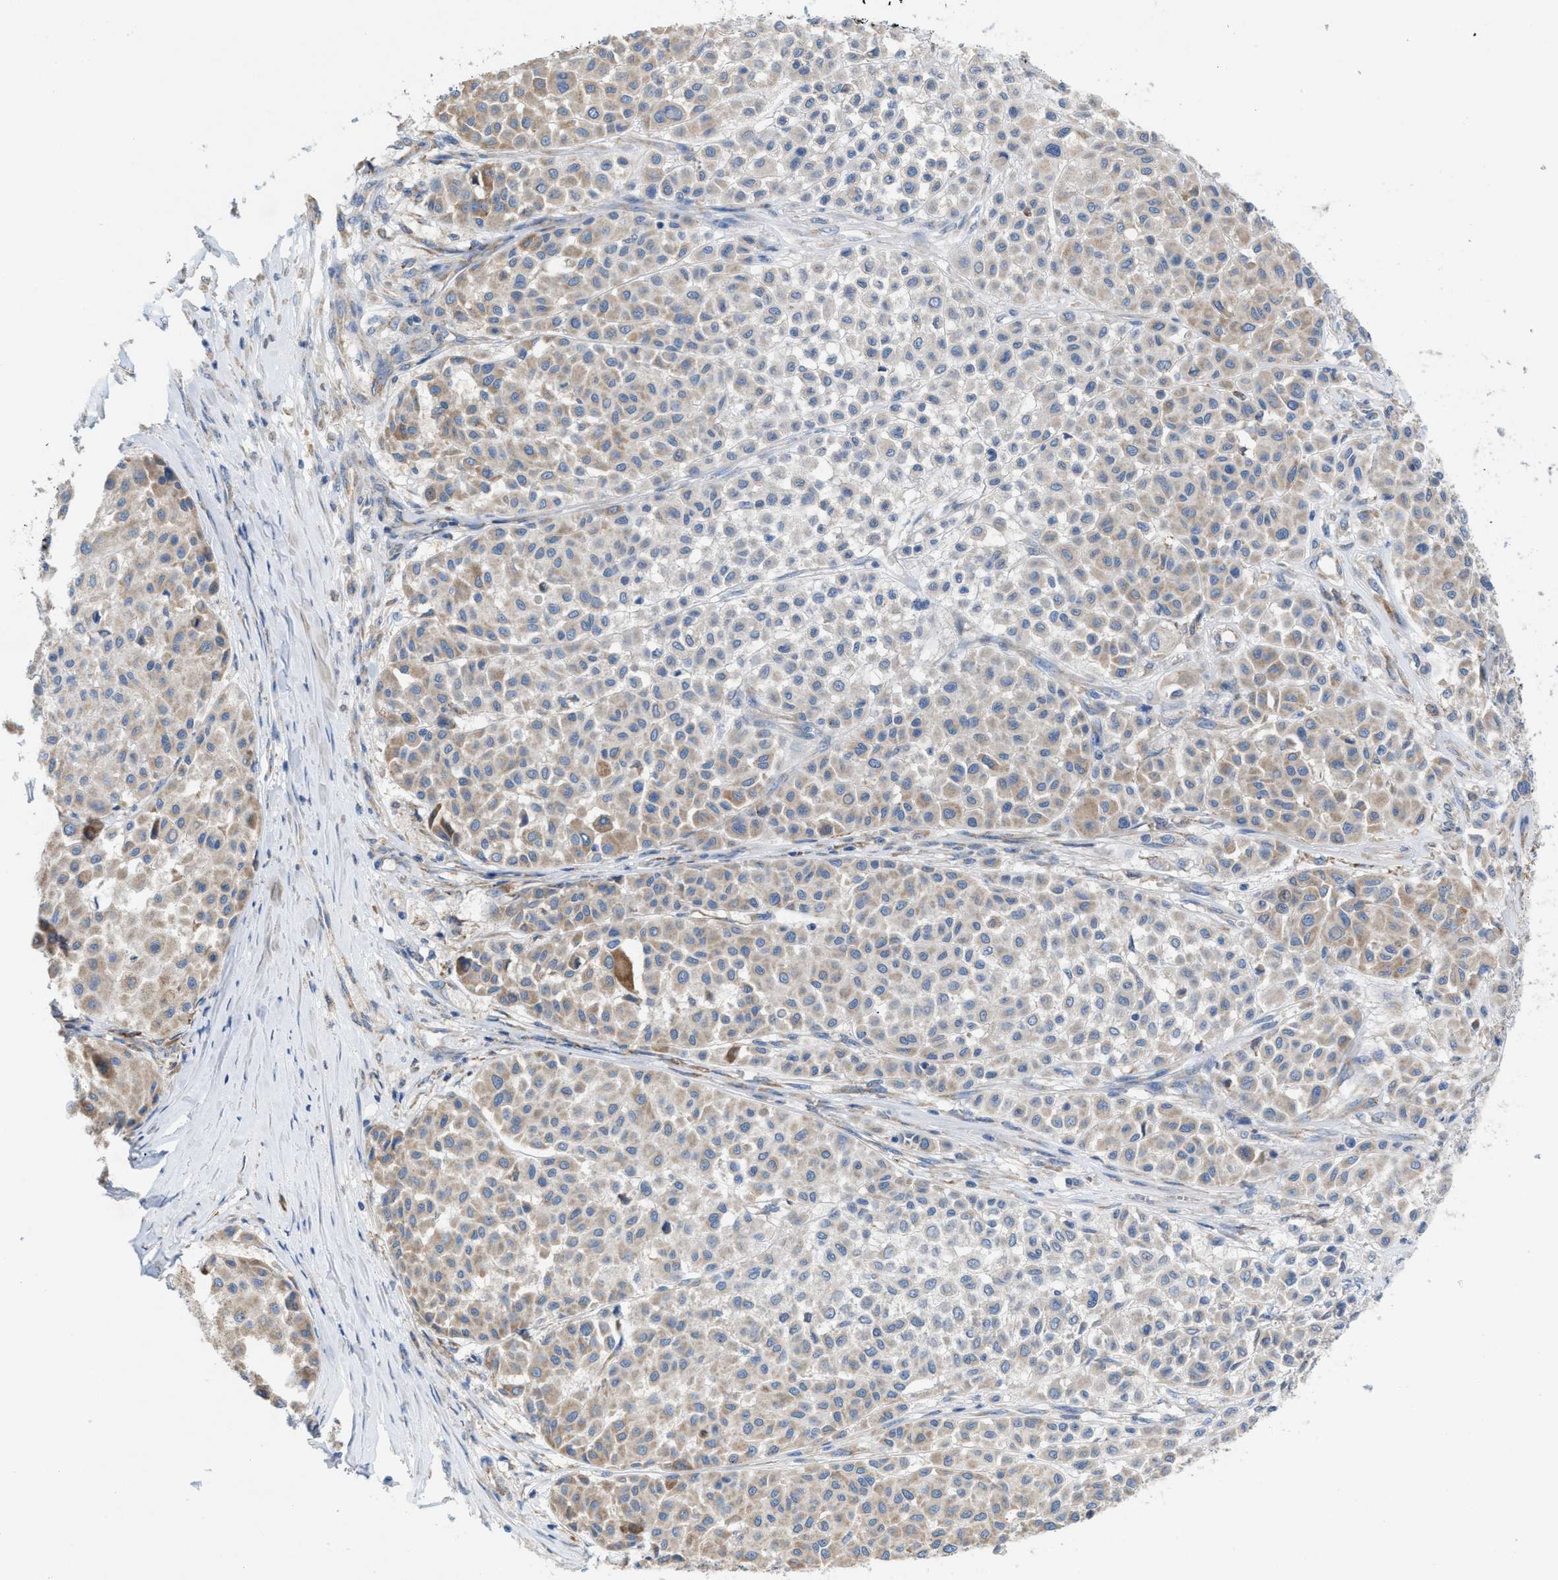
{"staining": {"intensity": "weak", "quantity": "<25%", "location": "cytoplasmic/membranous"}, "tissue": "melanoma", "cell_type": "Tumor cells", "image_type": "cancer", "snomed": [{"axis": "morphology", "description": "Malignant melanoma, Metastatic site"}, {"axis": "topography", "description": "Soft tissue"}], "caption": "Immunohistochemistry histopathology image of neoplastic tissue: melanoma stained with DAB (3,3'-diaminobenzidine) exhibits no significant protein positivity in tumor cells. (DAB immunohistochemistry (IHC) with hematoxylin counter stain).", "gene": "DYNC2I1", "patient": {"sex": "male", "age": 41}}